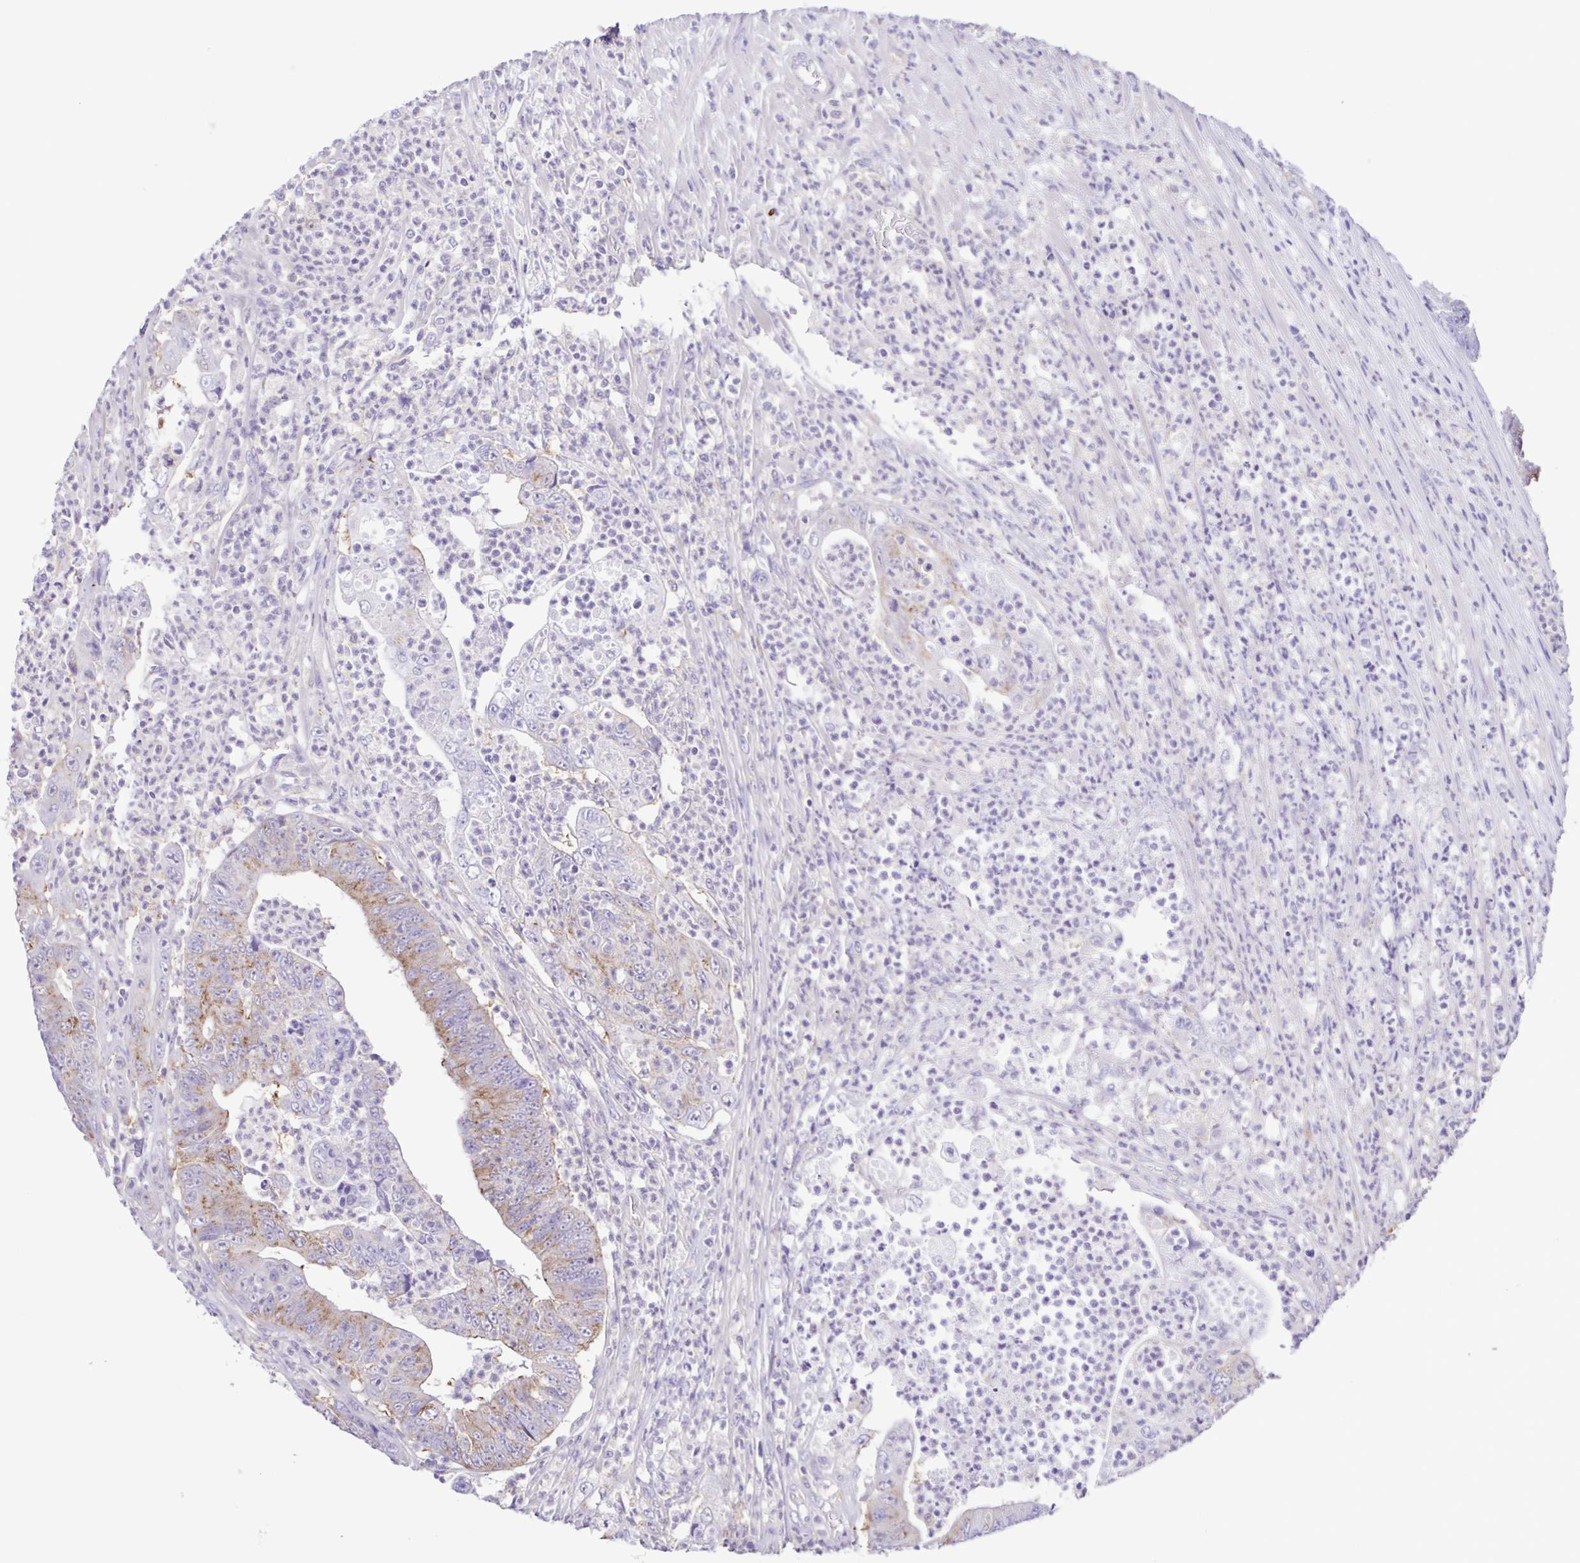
{"staining": {"intensity": "moderate", "quantity": "<25%", "location": "cytoplasmic/membranous"}, "tissue": "colorectal cancer", "cell_type": "Tumor cells", "image_type": "cancer", "snomed": [{"axis": "morphology", "description": "Adenocarcinoma, NOS"}, {"axis": "topography", "description": "Colon"}], "caption": "A brown stain highlights moderate cytoplasmic/membranous staining of a protein in human colorectal cancer (adenocarcinoma) tumor cells. Using DAB (brown) and hematoxylin (blue) stains, captured at high magnification using brightfield microscopy.", "gene": "CYP17A1", "patient": {"sex": "female", "age": 48}}